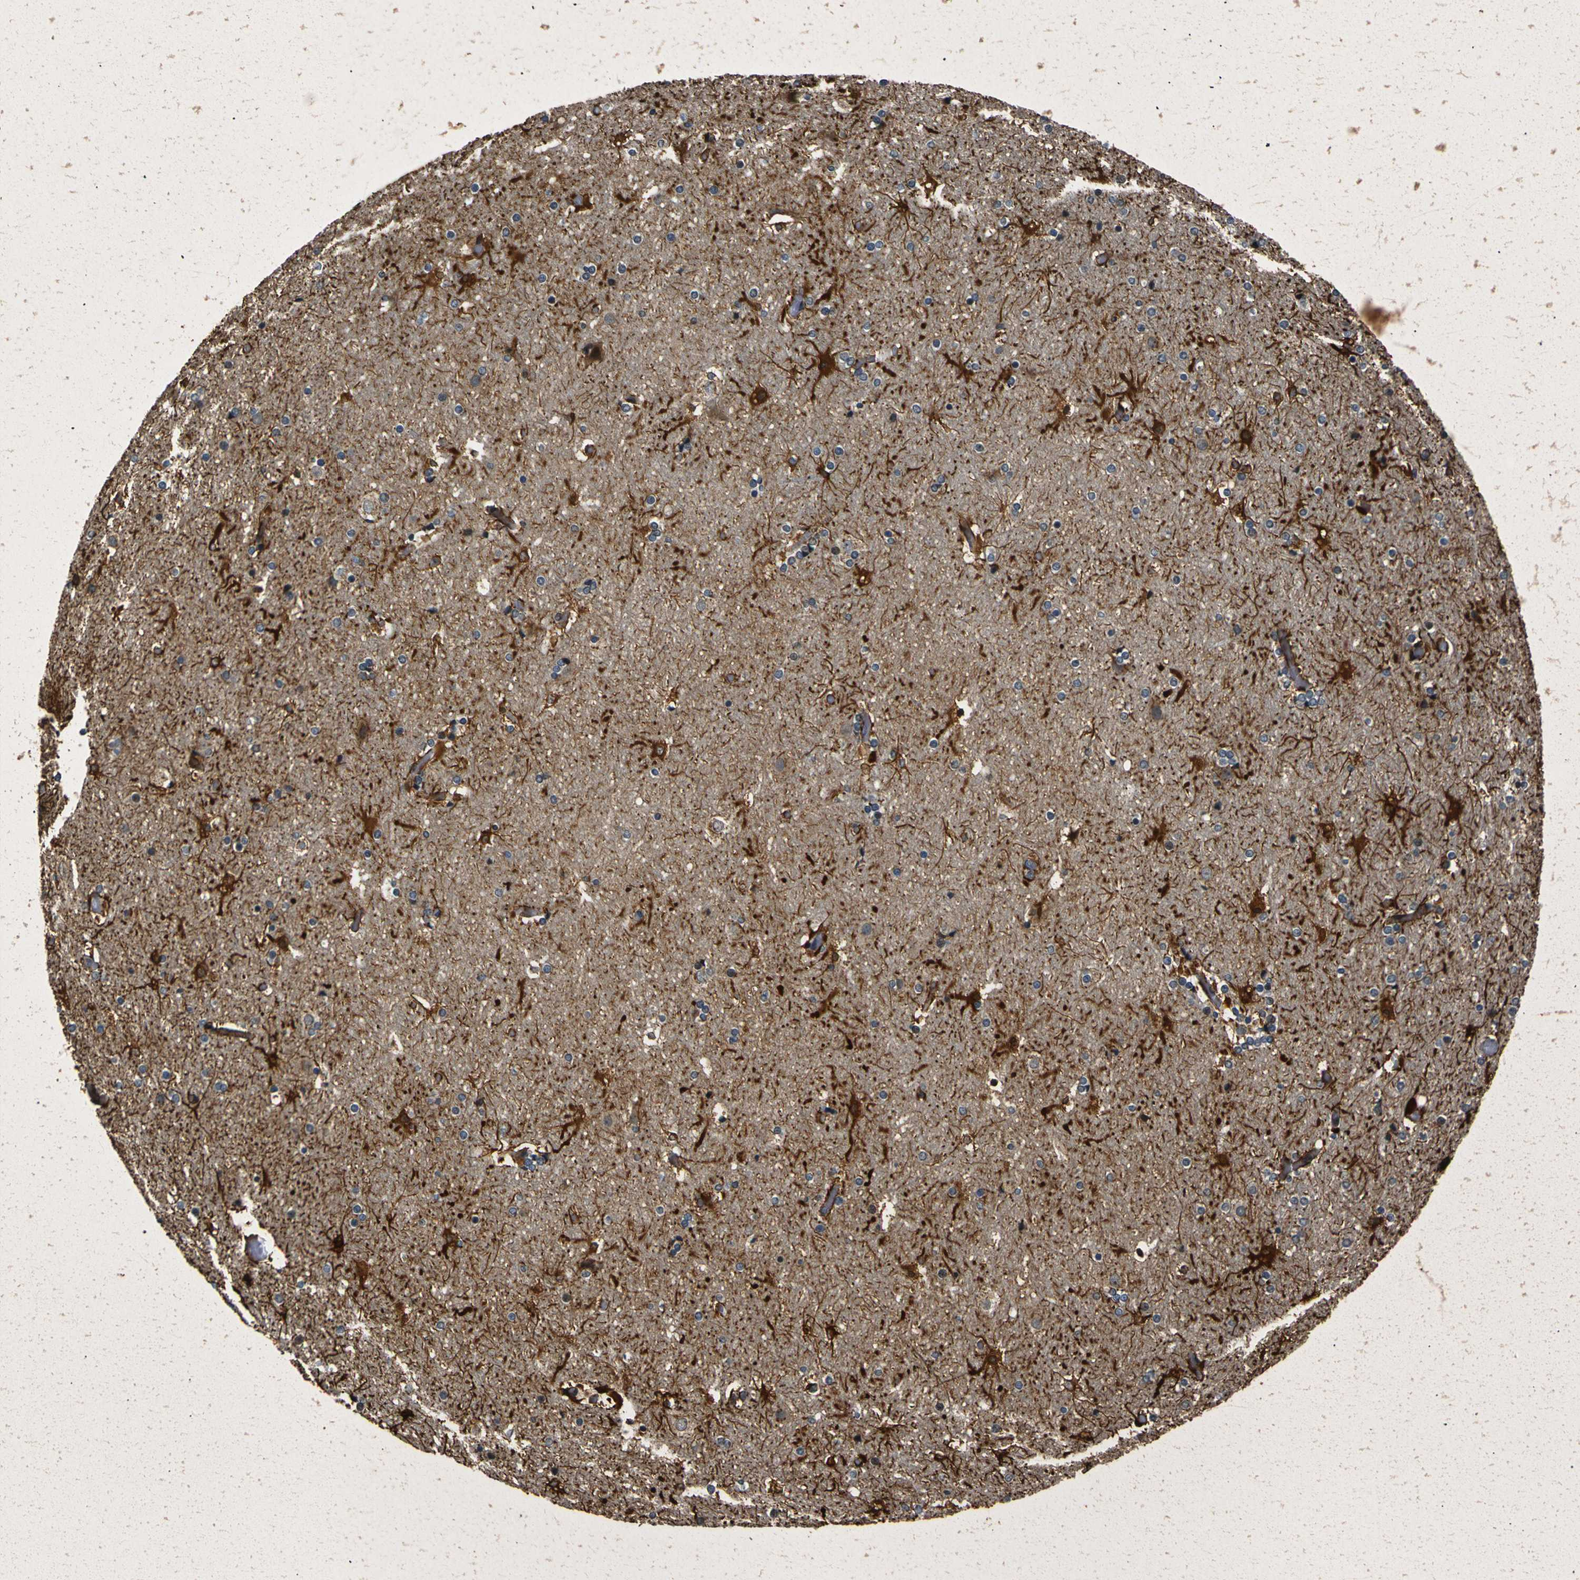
{"staining": {"intensity": "negative", "quantity": "none", "location": "none"}, "tissue": "cerebral cortex", "cell_type": "Endothelial cells", "image_type": "normal", "snomed": [{"axis": "morphology", "description": "Normal tissue, NOS"}, {"axis": "topography", "description": "Cerebral cortex"}], "caption": "This is a photomicrograph of IHC staining of unremarkable cerebral cortex, which shows no expression in endothelial cells.", "gene": "AKAP9", "patient": {"sex": "male", "age": 57}}